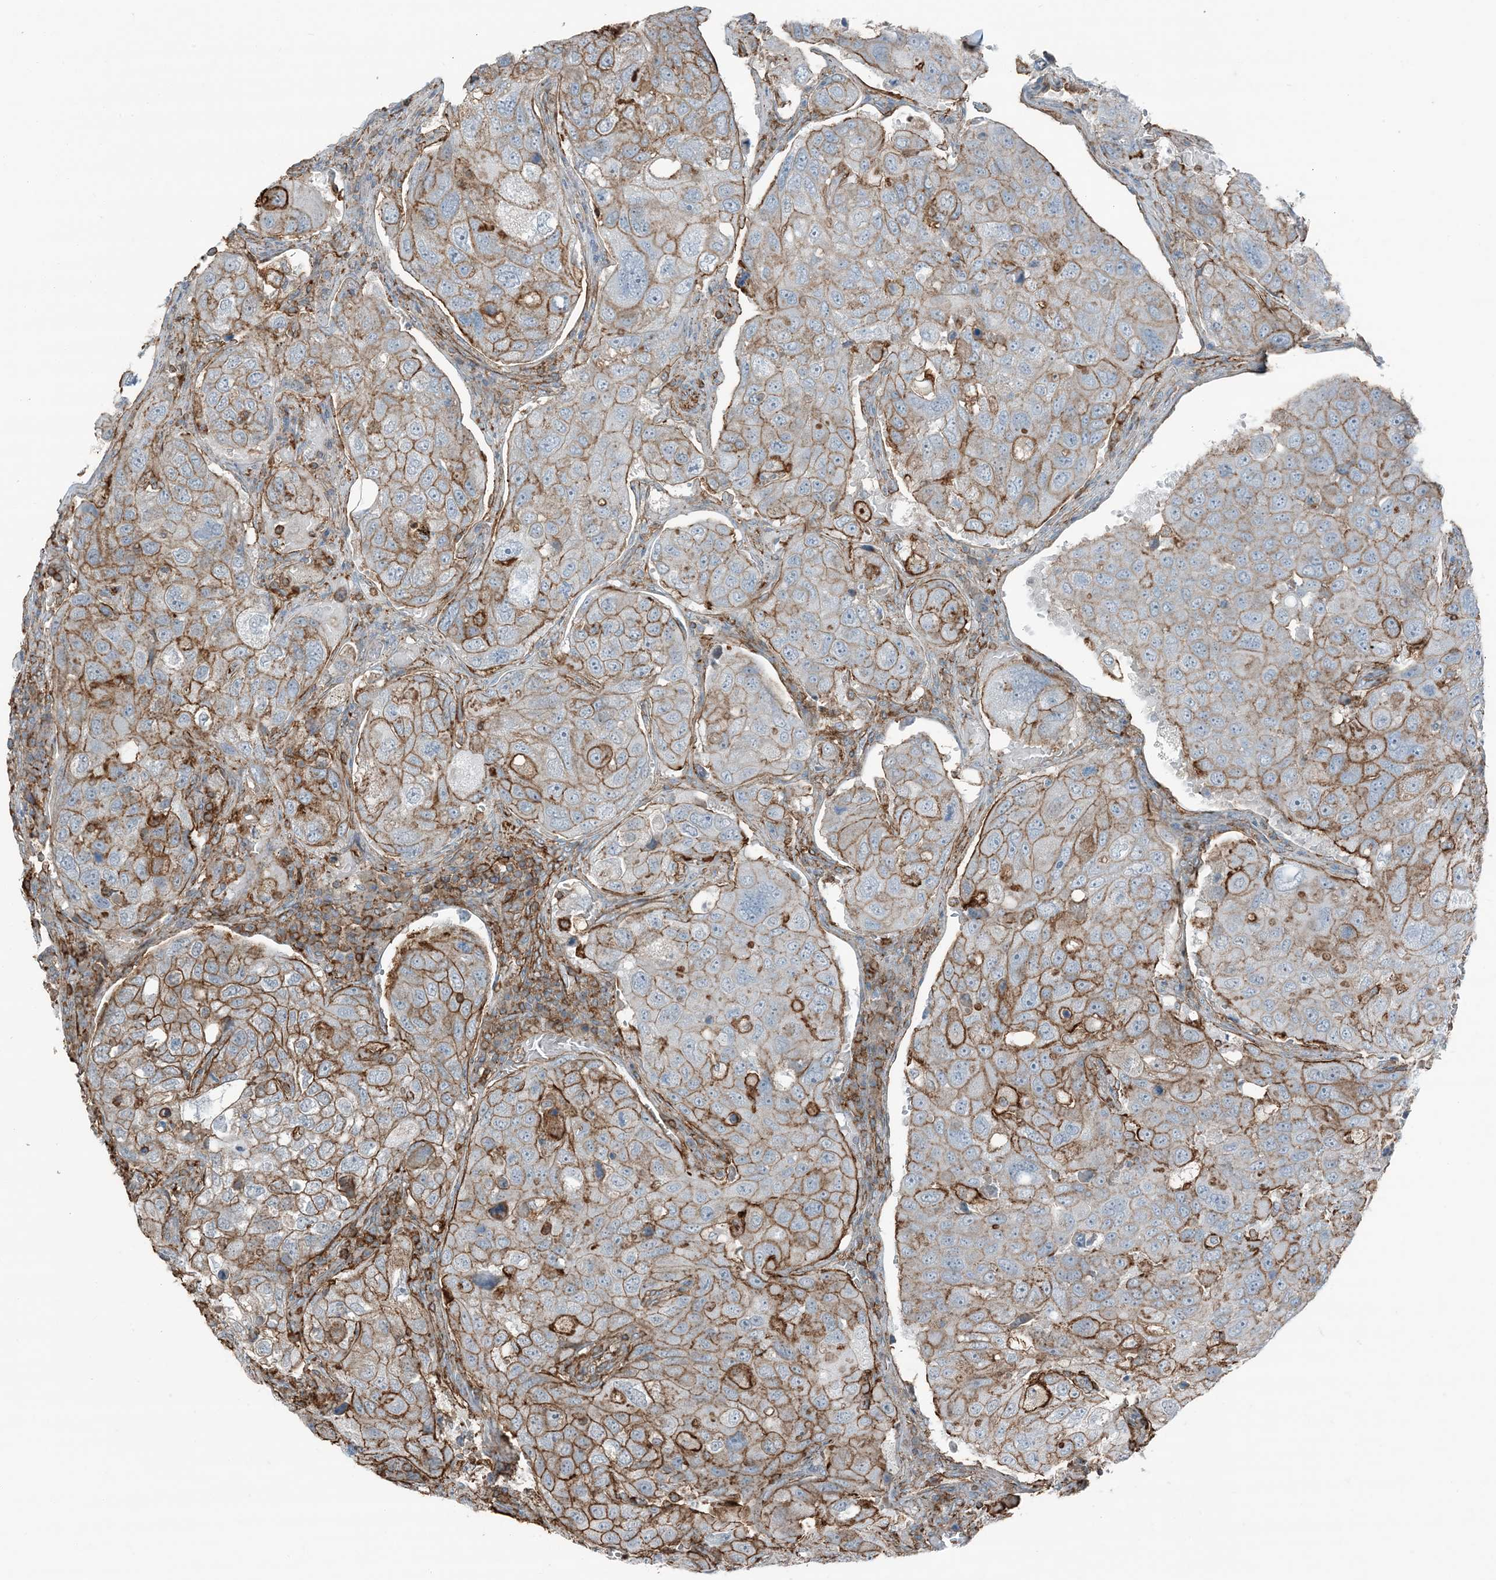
{"staining": {"intensity": "strong", "quantity": "25%-75%", "location": "cytoplasmic/membranous"}, "tissue": "urothelial cancer", "cell_type": "Tumor cells", "image_type": "cancer", "snomed": [{"axis": "morphology", "description": "Urothelial carcinoma, High grade"}, {"axis": "topography", "description": "Lymph node"}, {"axis": "topography", "description": "Urinary bladder"}], "caption": "Tumor cells demonstrate high levels of strong cytoplasmic/membranous staining in approximately 25%-75% of cells in human urothelial cancer. (brown staining indicates protein expression, while blue staining denotes nuclei).", "gene": "APOBEC3C", "patient": {"sex": "male", "age": 51}}